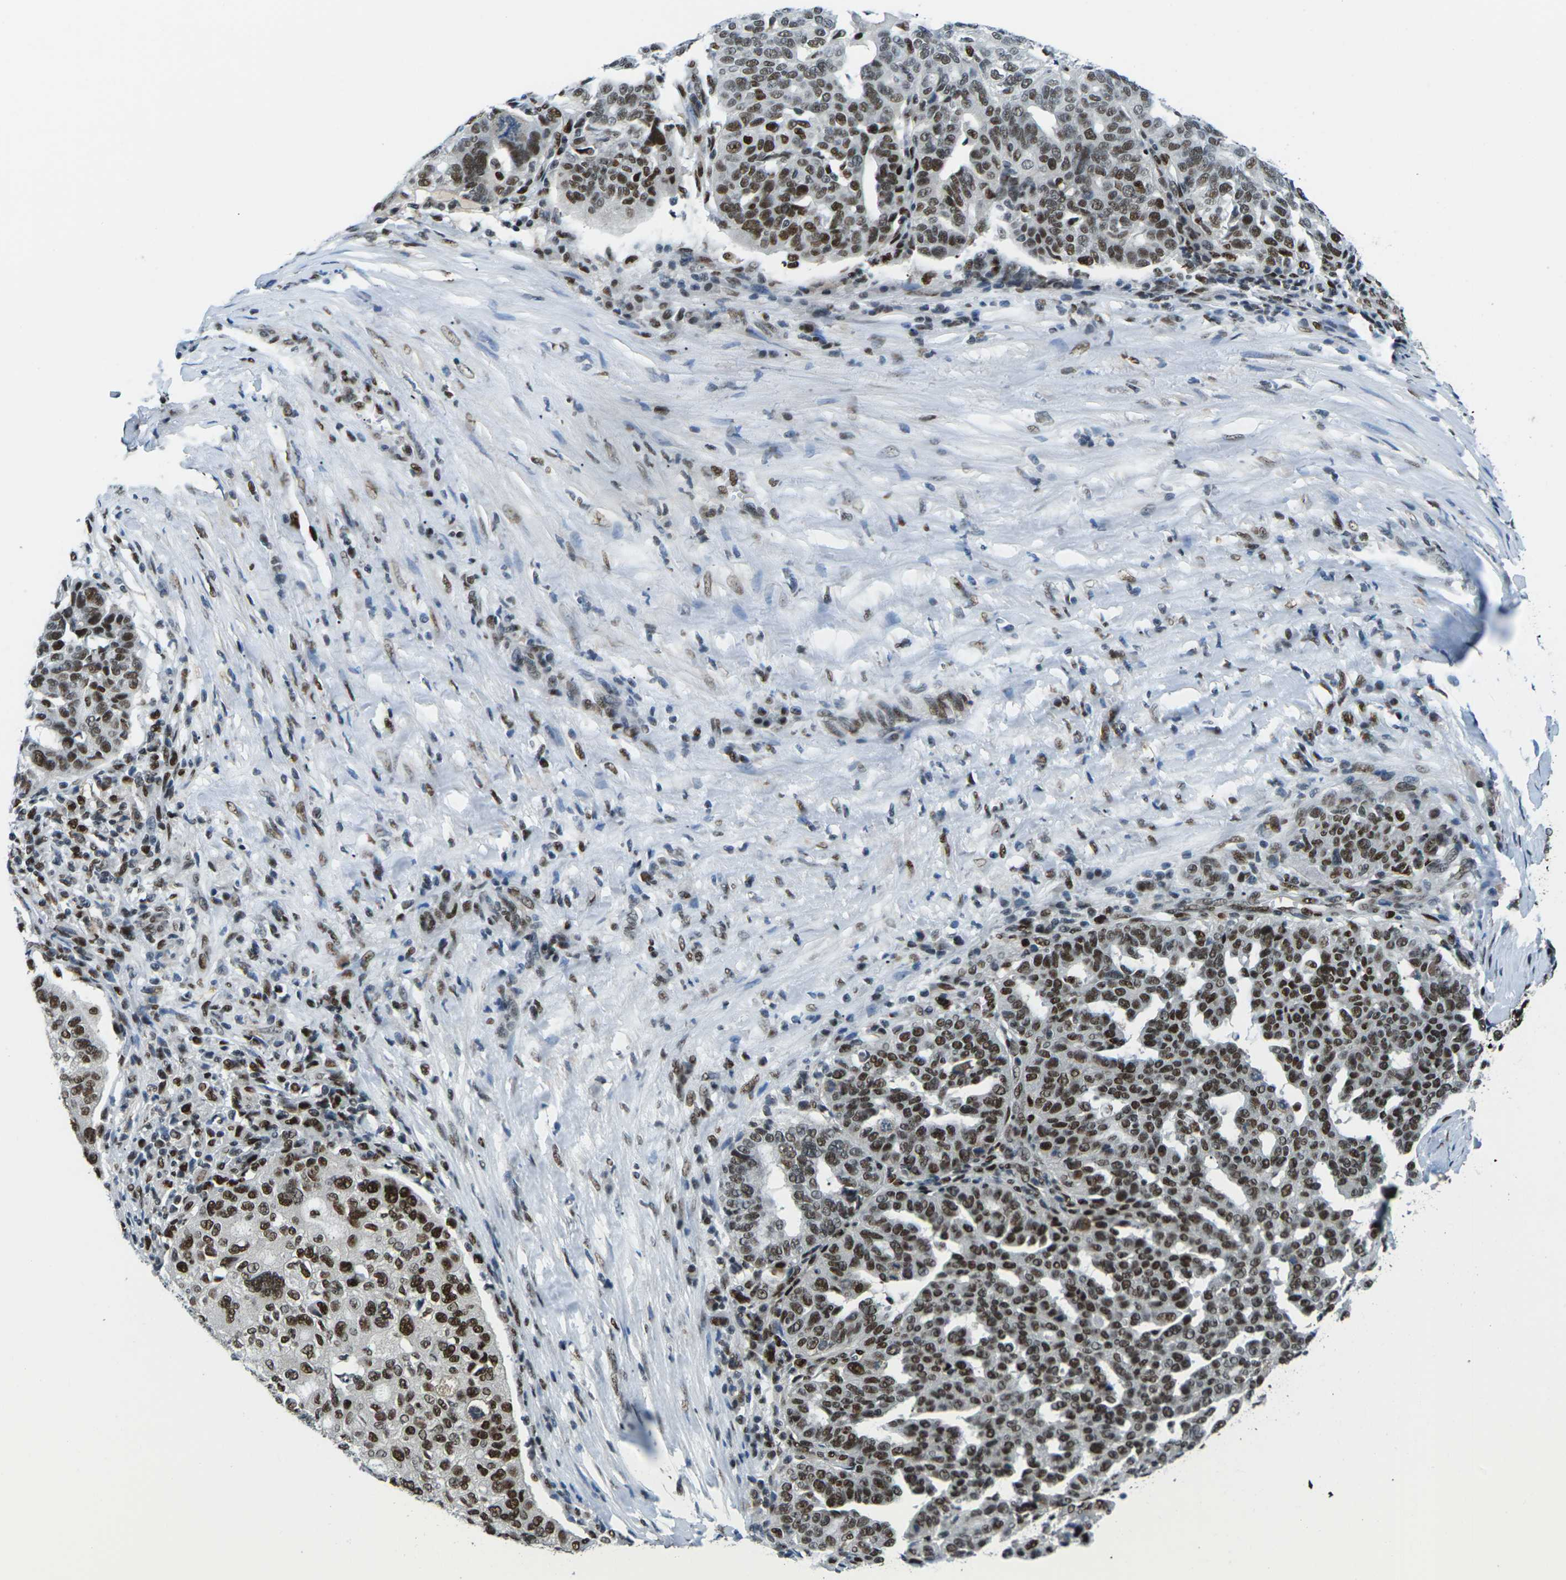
{"staining": {"intensity": "strong", "quantity": "25%-75%", "location": "nuclear"}, "tissue": "ovarian cancer", "cell_type": "Tumor cells", "image_type": "cancer", "snomed": [{"axis": "morphology", "description": "Cystadenocarcinoma, serous, NOS"}, {"axis": "topography", "description": "Ovary"}], "caption": "Immunohistochemistry histopathology image of human ovarian cancer (serous cystadenocarcinoma) stained for a protein (brown), which demonstrates high levels of strong nuclear positivity in about 25%-75% of tumor cells.", "gene": "PSME3", "patient": {"sex": "female", "age": 59}}